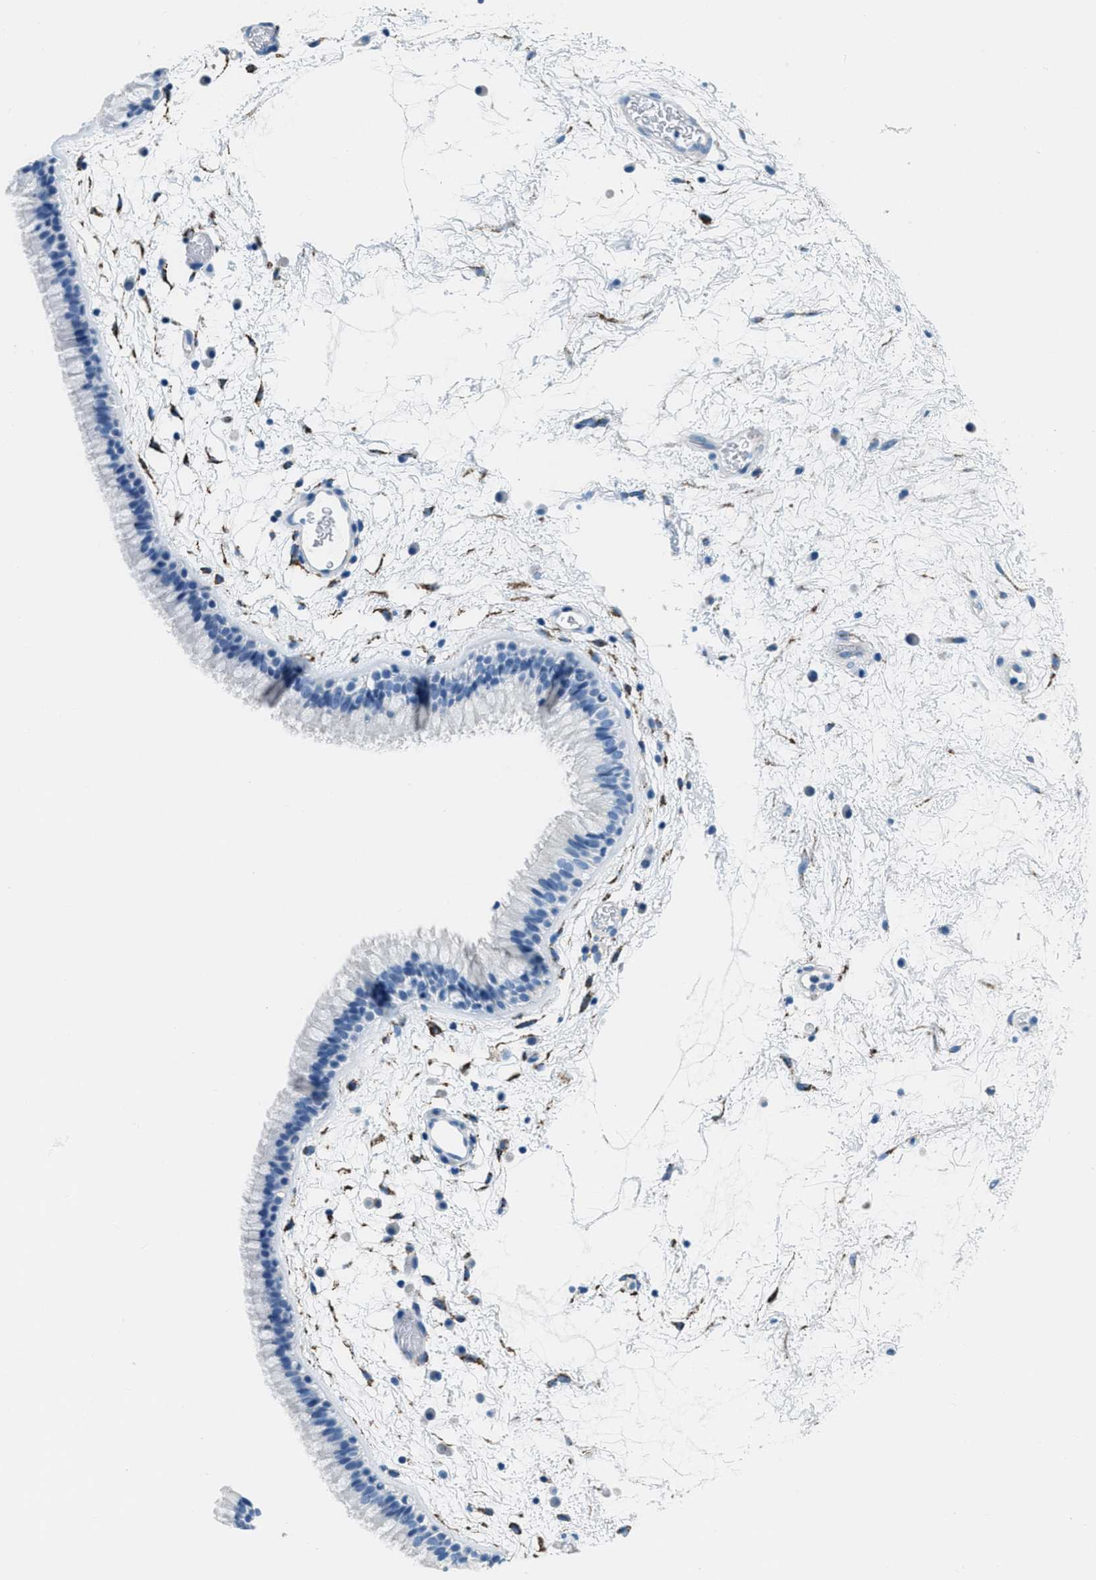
{"staining": {"intensity": "negative", "quantity": "none", "location": "none"}, "tissue": "nasopharynx", "cell_type": "Respiratory epithelial cells", "image_type": "normal", "snomed": [{"axis": "morphology", "description": "Normal tissue, NOS"}, {"axis": "morphology", "description": "Inflammation, NOS"}, {"axis": "topography", "description": "Nasopharynx"}], "caption": "A micrograph of nasopharynx stained for a protein exhibits no brown staining in respiratory epithelial cells.", "gene": "MGARP", "patient": {"sex": "male", "age": 48}}